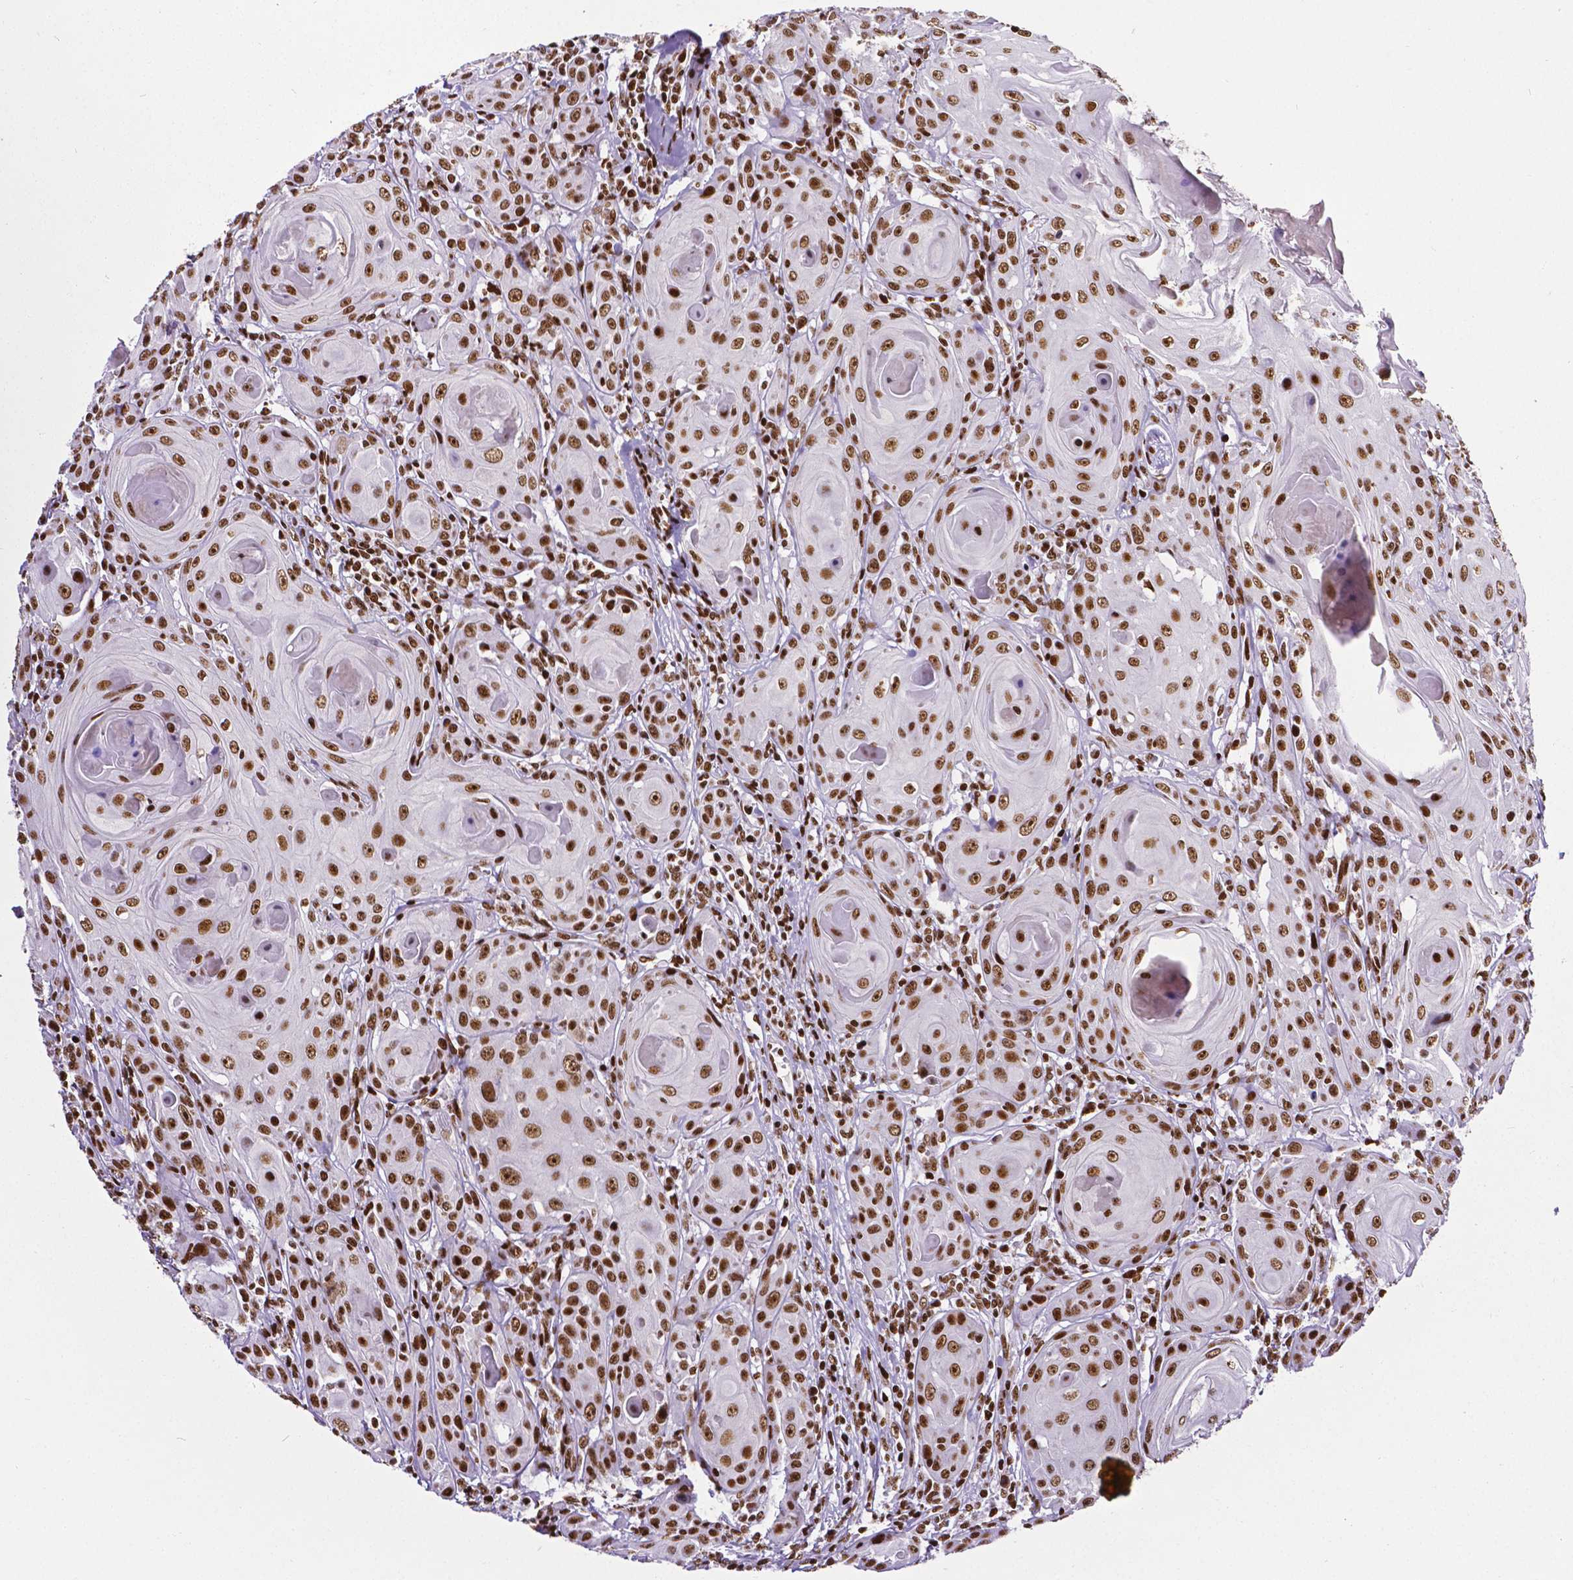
{"staining": {"intensity": "strong", "quantity": ">75%", "location": "nuclear"}, "tissue": "head and neck cancer", "cell_type": "Tumor cells", "image_type": "cancer", "snomed": [{"axis": "morphology", "description": "Squamous cell carcinoma, NOS"}, {"axis": "topography", "description": "Head-Neck"}], "caption": "About >75% of tumor cells in head and neck squamous cell carcinoma exhibit strong nuclear protein staining as visualized by brown immunohistochemical staining.", "gene": "CTCF", "patient": {"sex": "female", "age": 80}}